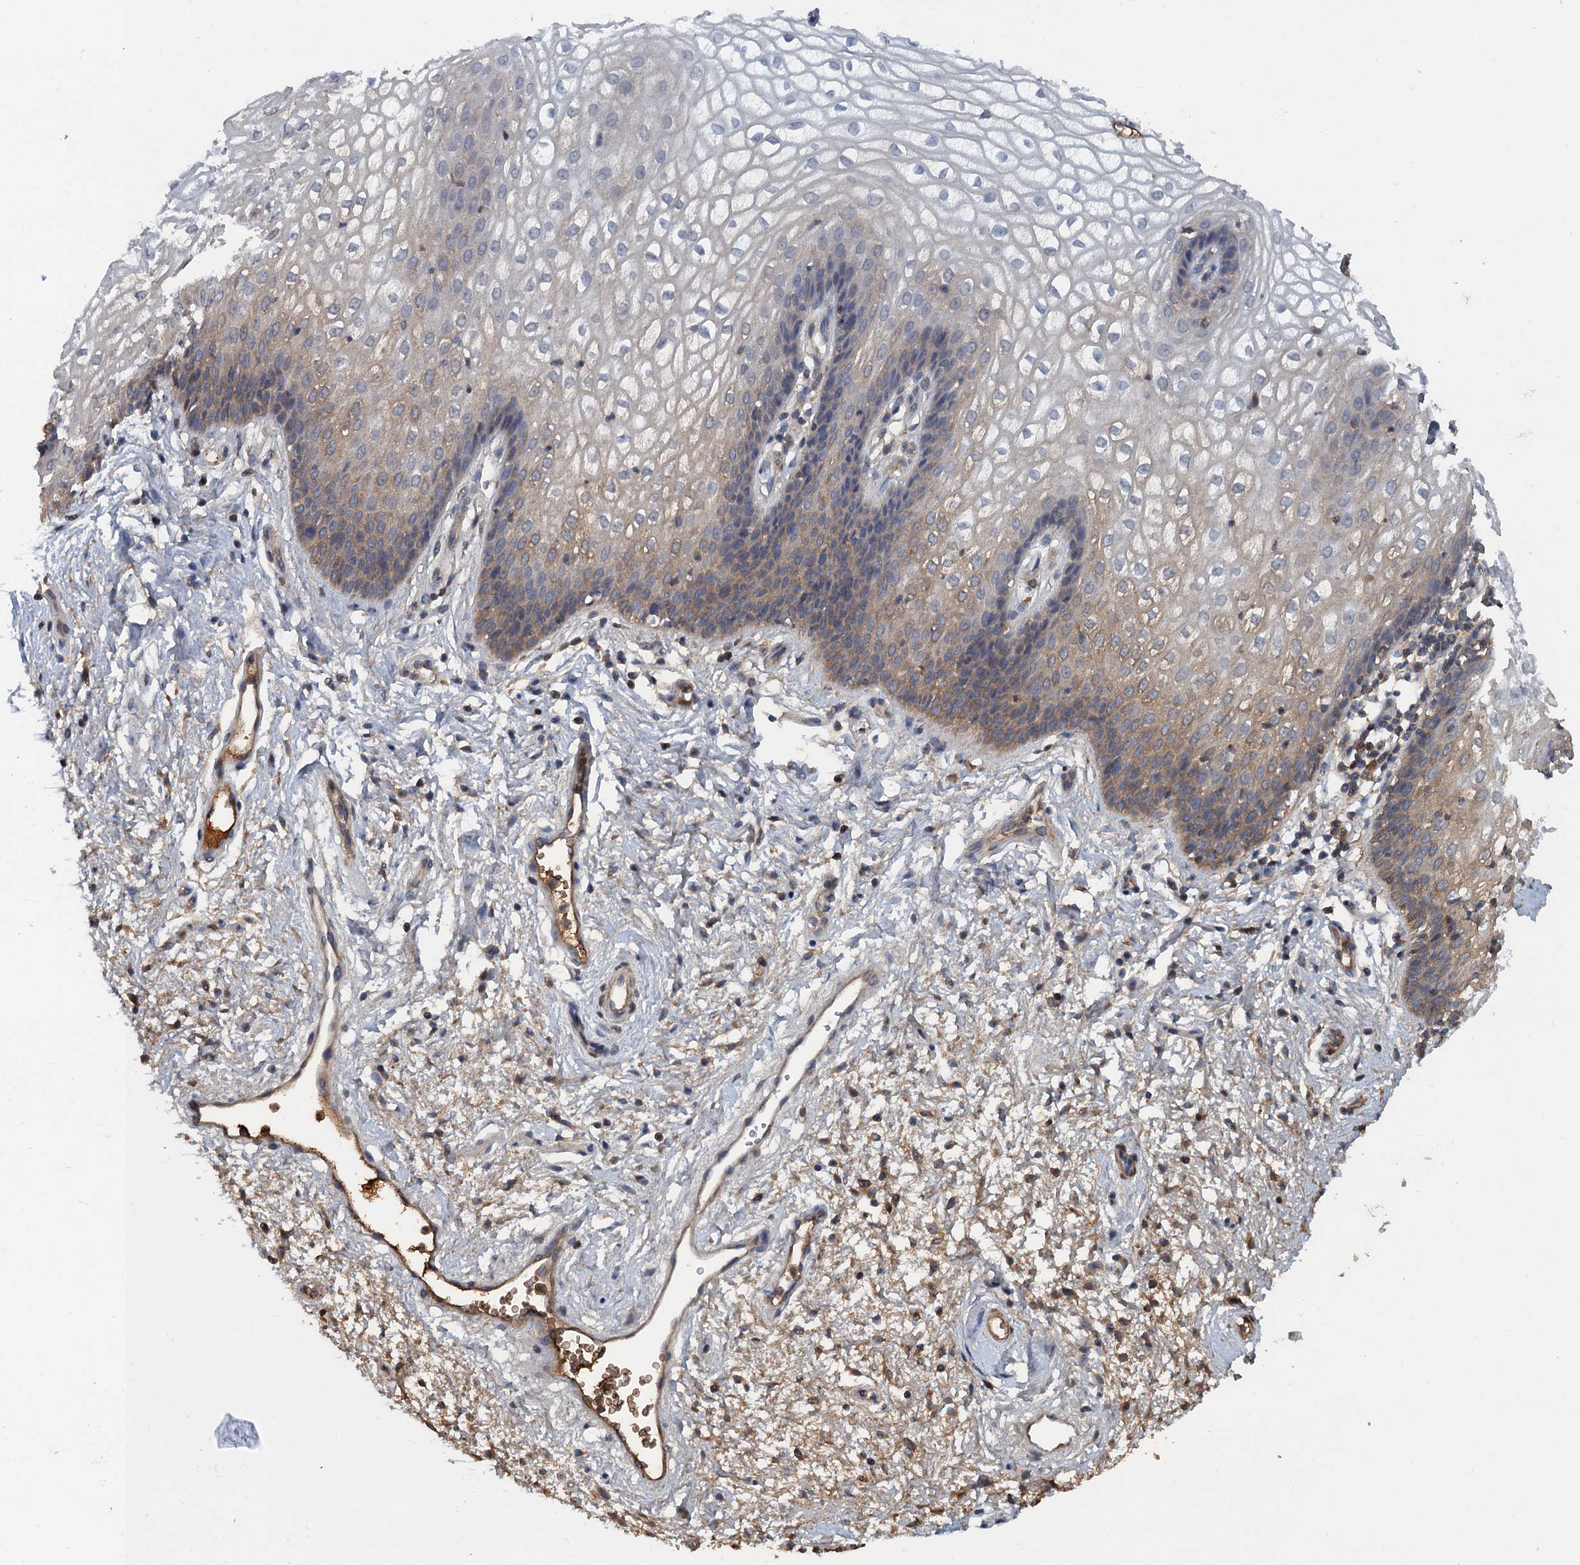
{"staining": {"intensity": "moderate", "quantity": "25%-75%", "location": "cytoplasmic/membranous"}, "tissue": "vagina", "cell_type": "Squamous epithelial cells", "image_type": "normal", "snomed": [{"axis": "morphology", "description": "Normal tissue, NOS"}, {"axis": "topography", "description": "Vagina"}], "caption": "IHC staining of normal vagina, which demonstrates medium levels of moderate cytoplasmic/membranous positivity in about 25%-75% of squamous epithelial cells indicating moderate cytoplasmic/membranous protein staining. The staining was performed using DAB (3,3'-diaminobenzidine) (brown) for protein detection and nuclei were counterstained in hematoxylin (blue).", "gene": "HAPLN3", "patient": {"sex": "female", "age": 34}}